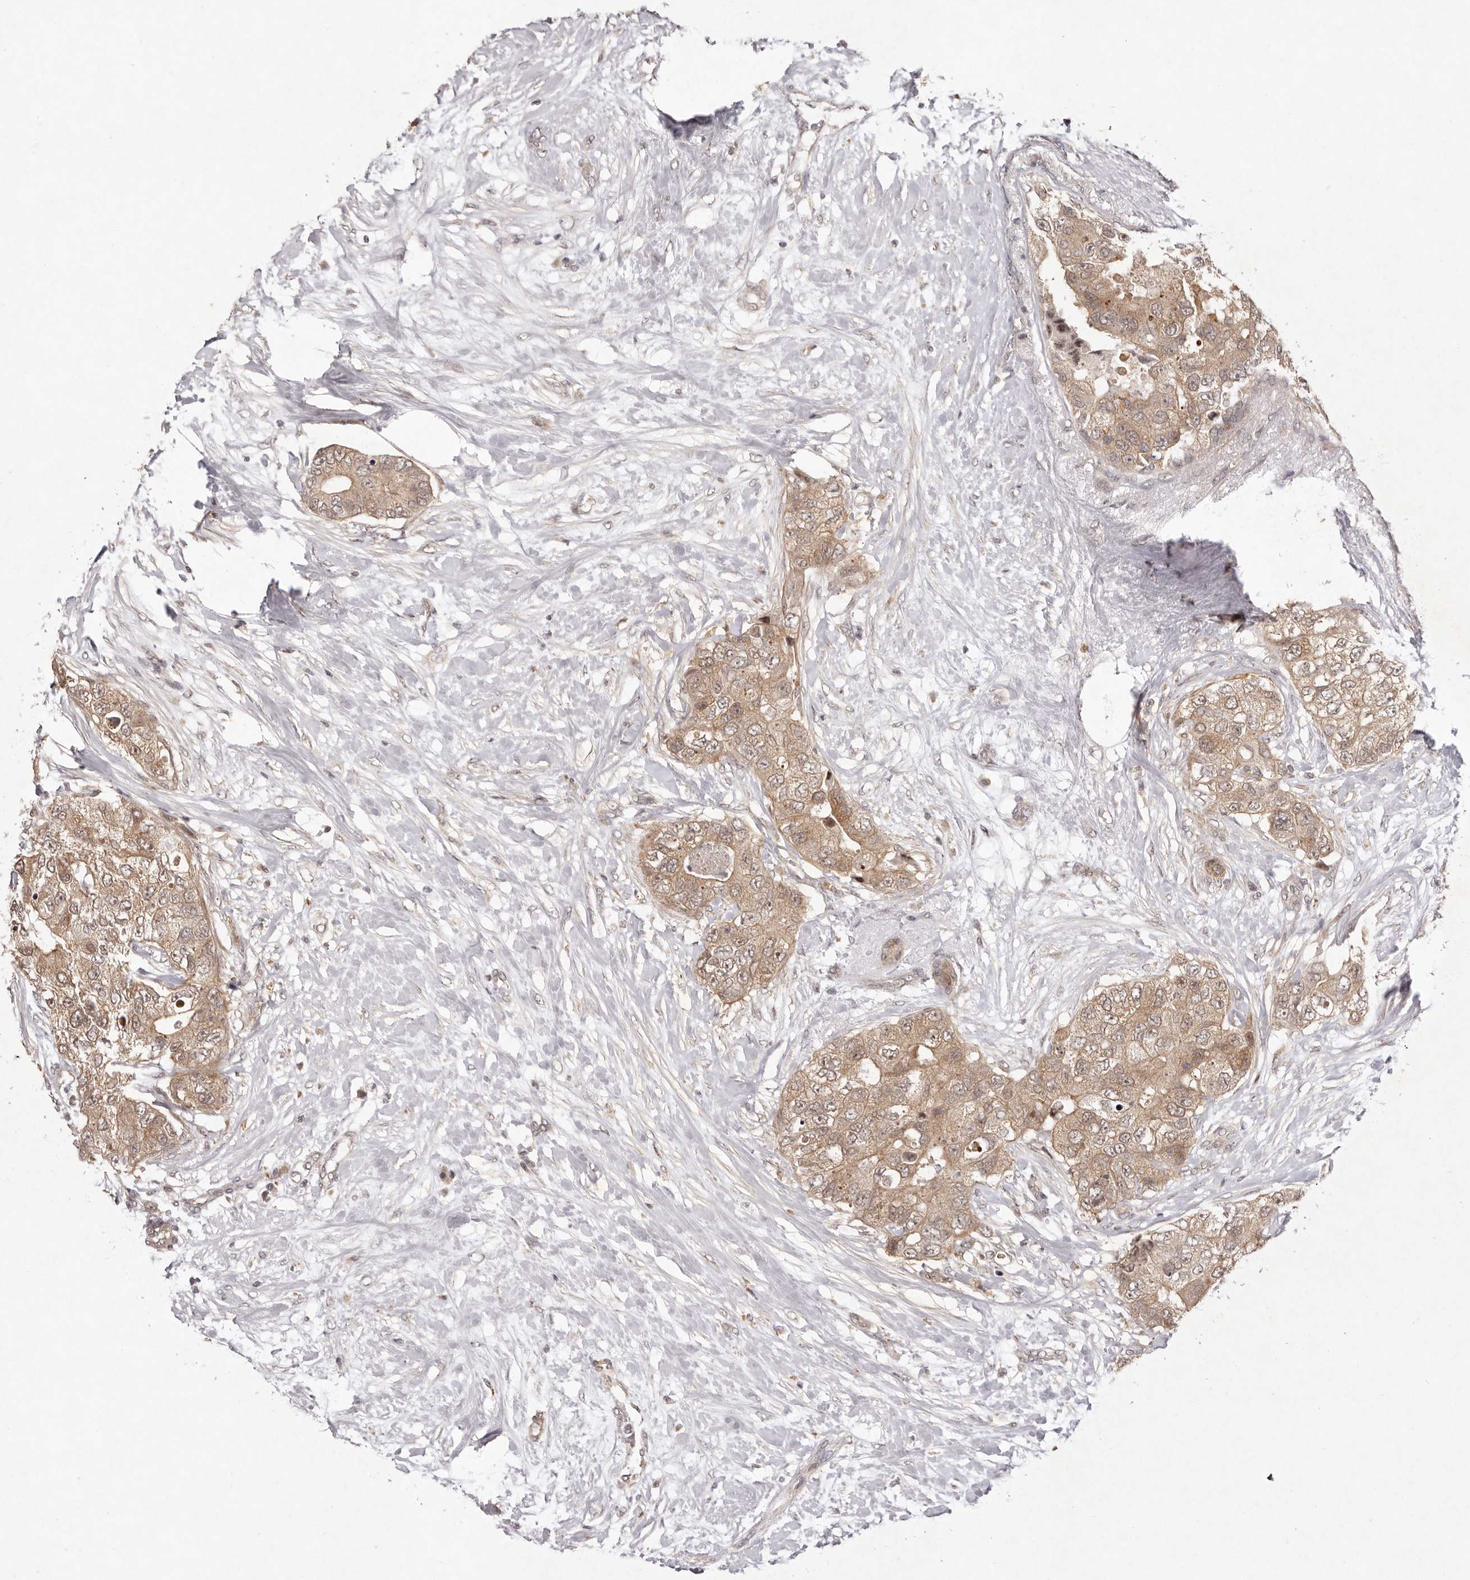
{"staining": {"intensity": "moderate", "quantity": ">75%", "location": "cytoplasmic/membranous"}, "tissue": "breast cancer", "cell_type": "Tumor cells", "image_type": "cancer", "snomed": [{"axis": "morphology", "description": "Duct carcinoma"}, {"axis": "topography", "description": "Breast"}], "caption": "Human breast cancer (intraductal carcinoma) stained with a protein marker demonstrates moderate staining in tumor cells.", "gene": "BUD31", "patient": {"sex": "female", "age": 62}}